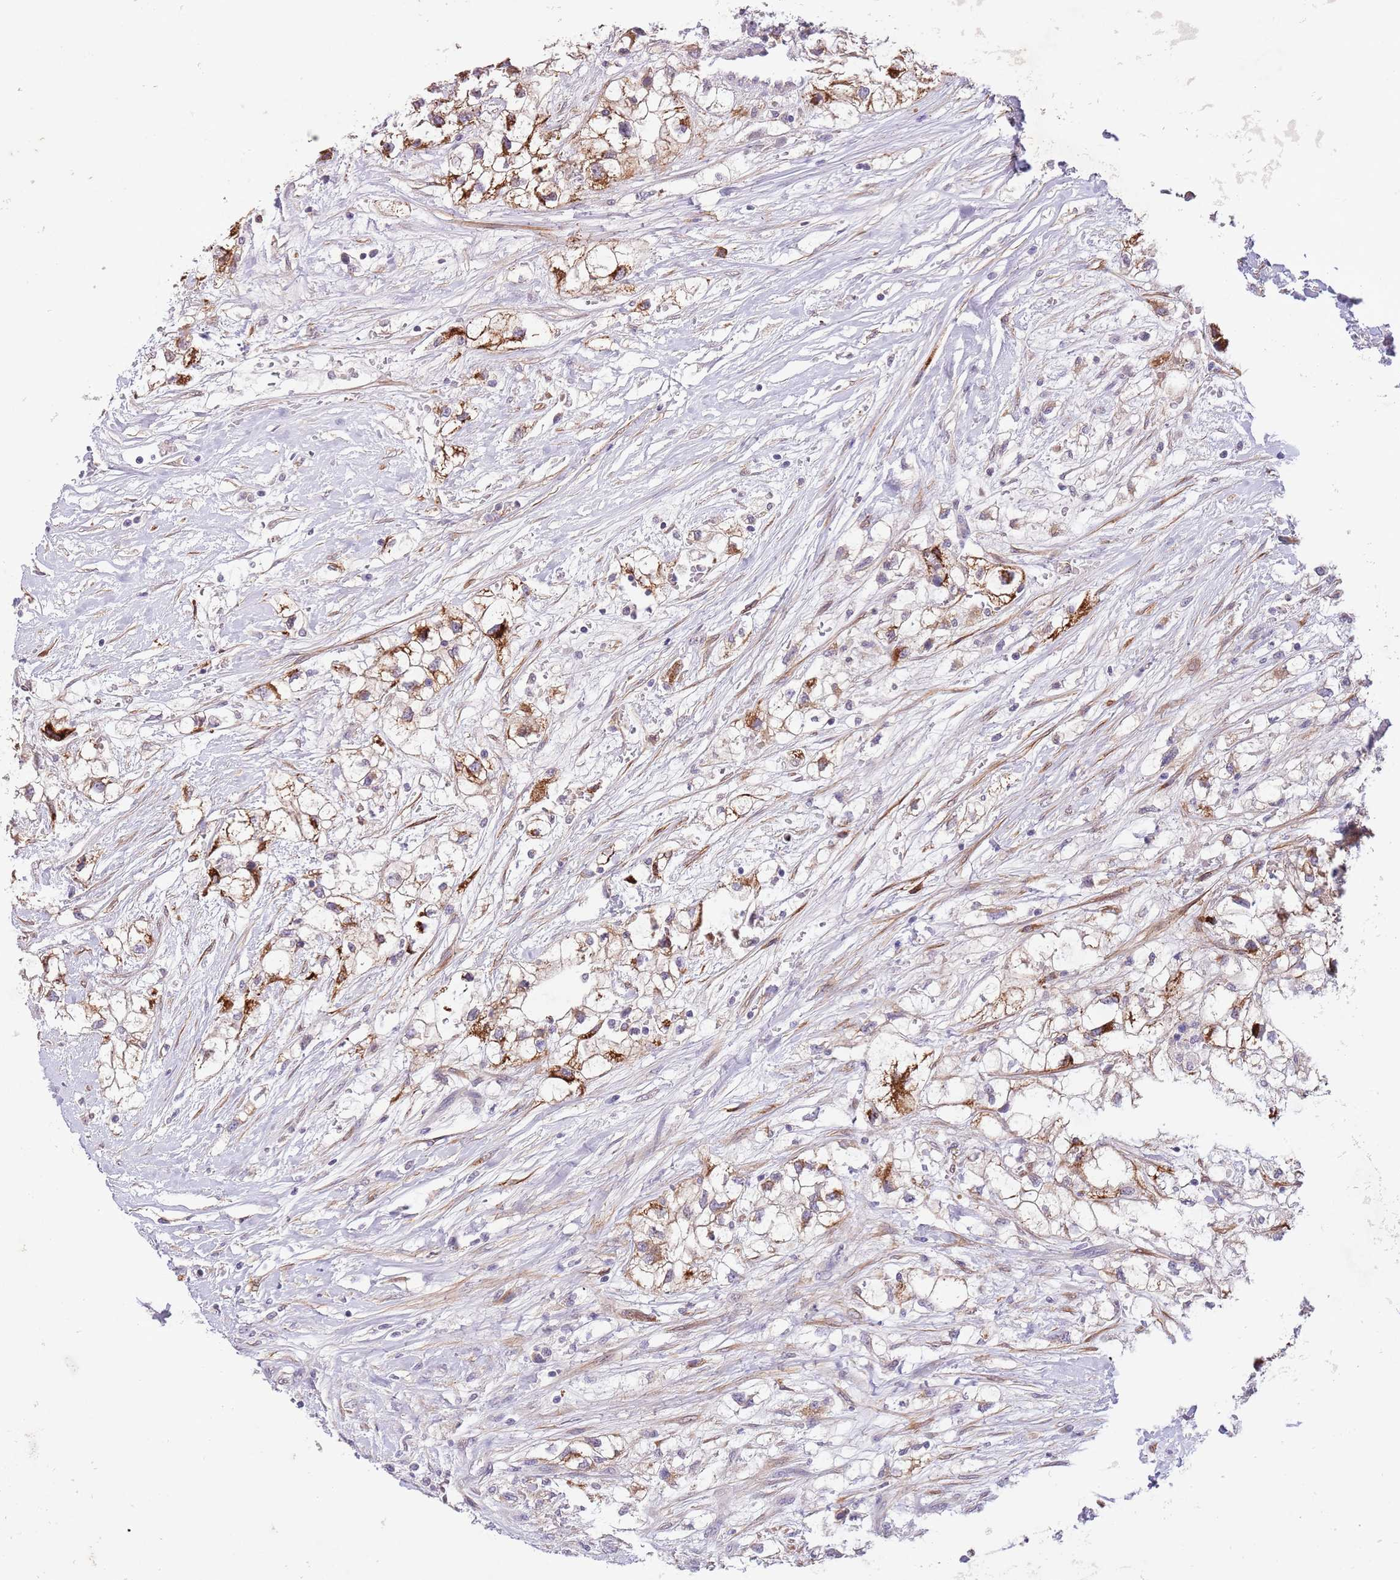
{"staining": {"intensity": "moderate", "quantity": ">75%", "location": "cytoplasmic/membranous"}, "tissue": "renal cancer", "cell_type": "Tumor cells", "image_type": "cancer", "snomed": [{"axis": "morphology", "description": "Adenocarcinoma, NOS"}, {"axis": "topography", "description": "Kidney"}], "caption": "Brown immunohistochemical staining in human adenocarcinoma (renal) shows moderate cytoplasmic/membranous expression in about >75% of tumor cells.", "gene": "ZNF658", "patient": {"sex": "male", "age": 59}}